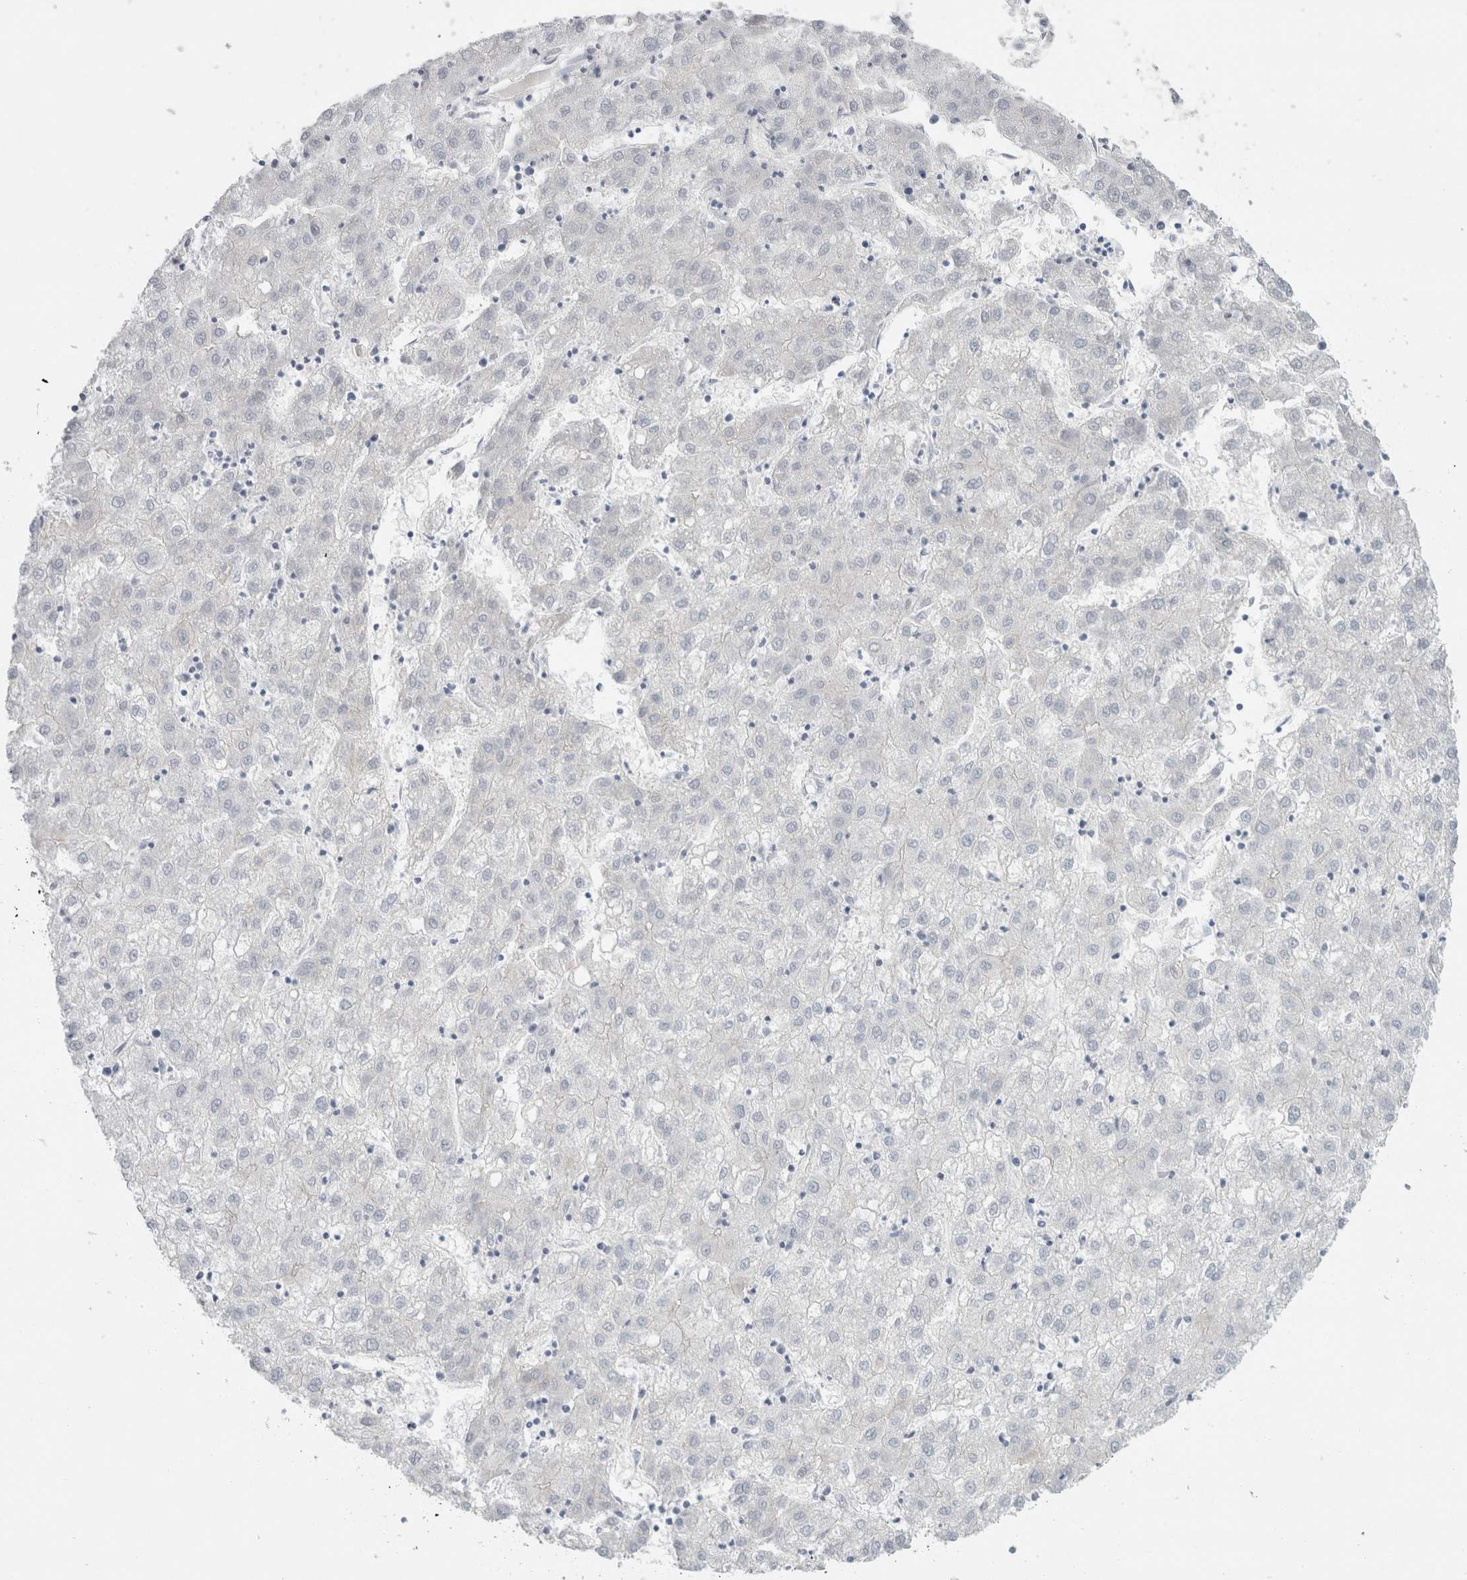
{"staining": {"intensity": "negative", "quantity": "none", "location": "none"}, "tissue": "liver cancer", "cell_type": "Tumor cells", "image_type": "cancer", "snomed": [{"axis": "morphology", "description": "Carcinoma, Hepatocellular, NOS"}, {"axis": "topography", "description": "Liver"}], "caption": "This image is of liver cancer (hepatocellular carcinoma) stained with IHC to label a protein in brown with the nuclei are counter-stained blue. There is no positivity in tumor cells.", "gene": "RPH3AL", "patient": {"sex": "male", "age": 72}}